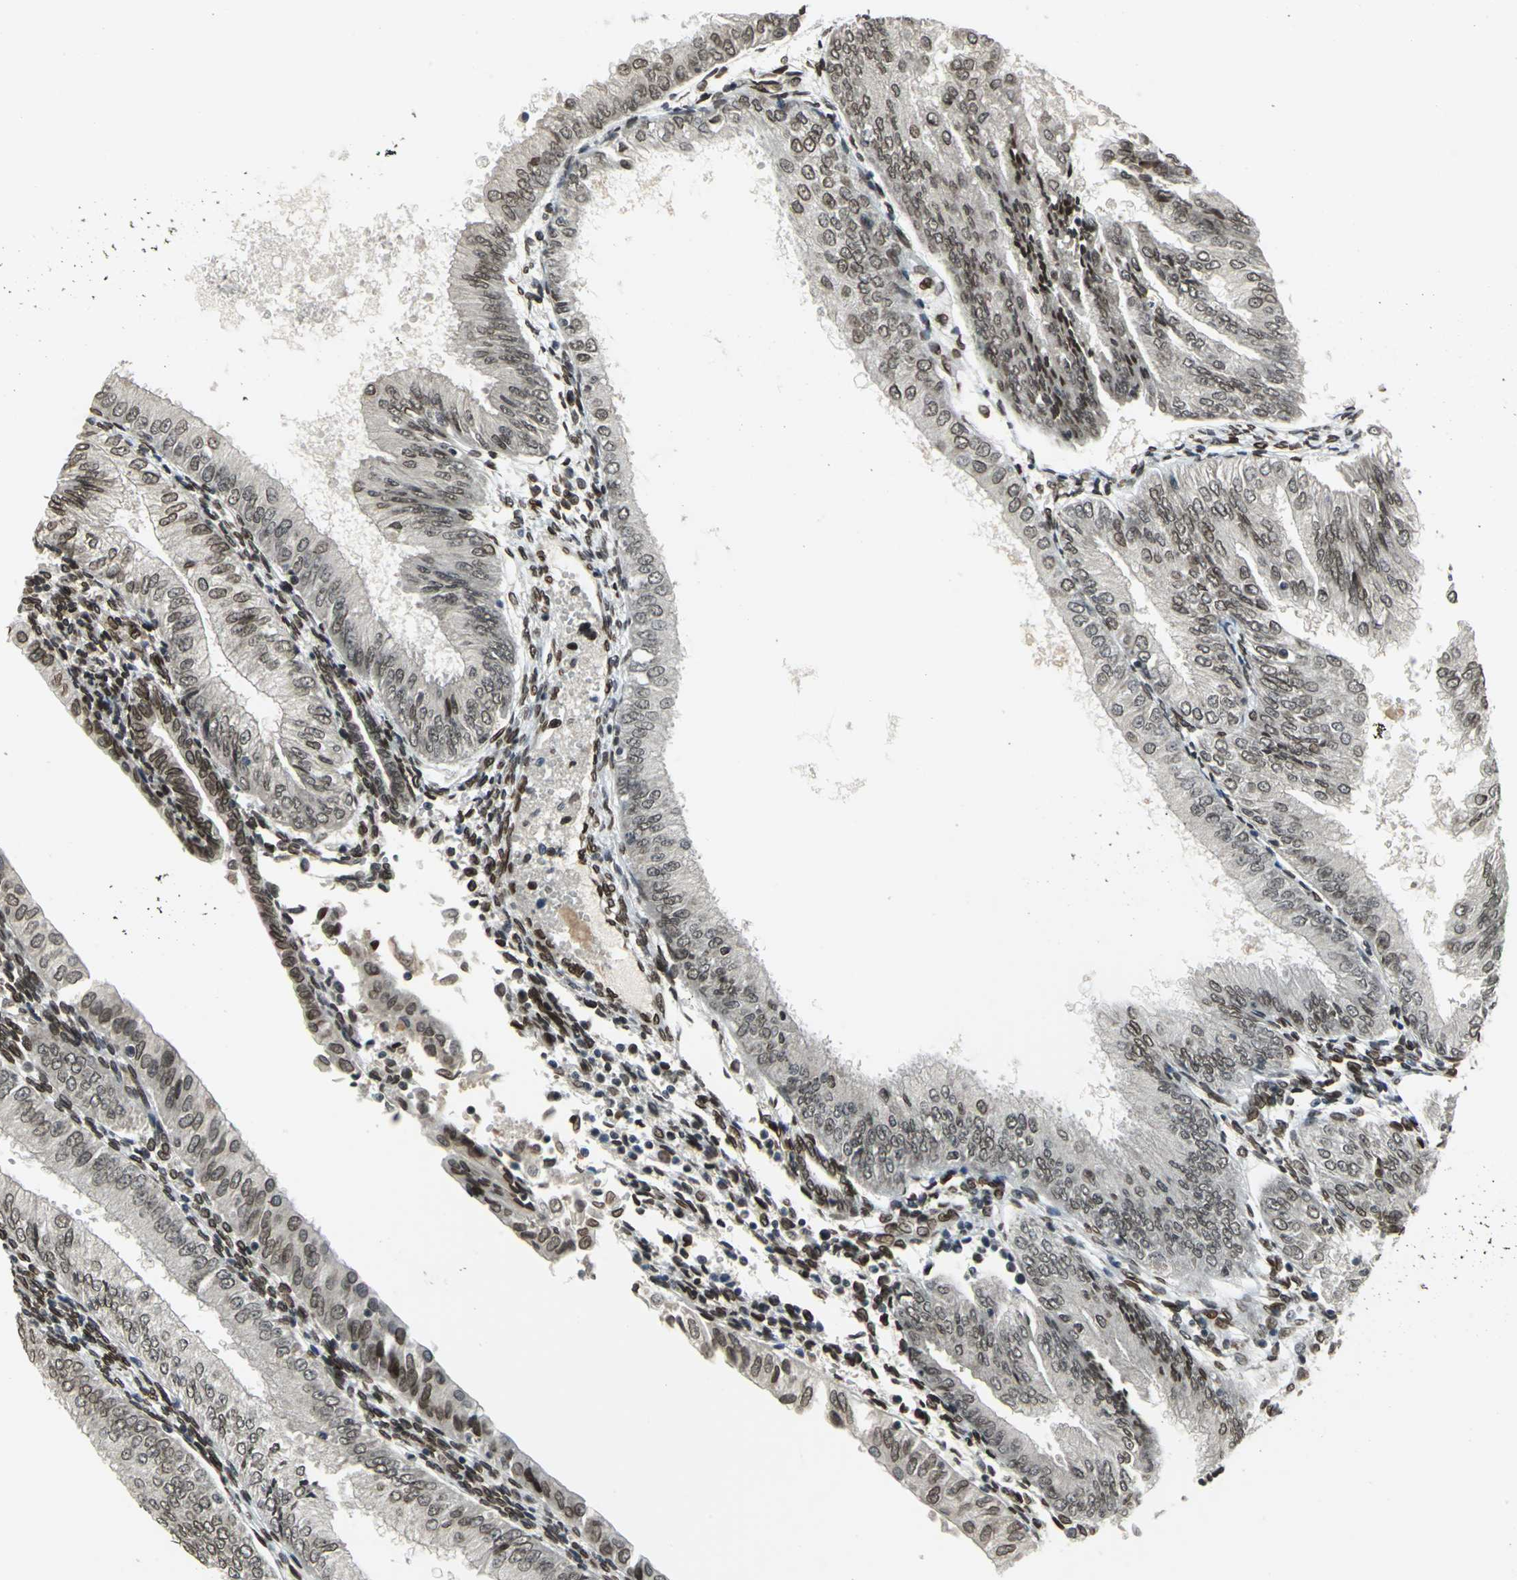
{"staining": {"intensity": "moderate", "quantity": ">75%", "location": "cytoplasmic/membranous,nuclear"}, "tissue": "endometrial cancer", "cell_type": "Tumor cells", "image_type": "cancer", "snomed": [{"axis": "morphology", "description": "Adenocarcinoma, NOS"}, {"axis": "topography", "description": "Endometrium"}], "caption": "Human endometrial adenocarcinoma stained with a protein marker shows moderate staining in tumor cells.", "gene": "ISY1", "patient": {"sex": "female", "age": 53}}